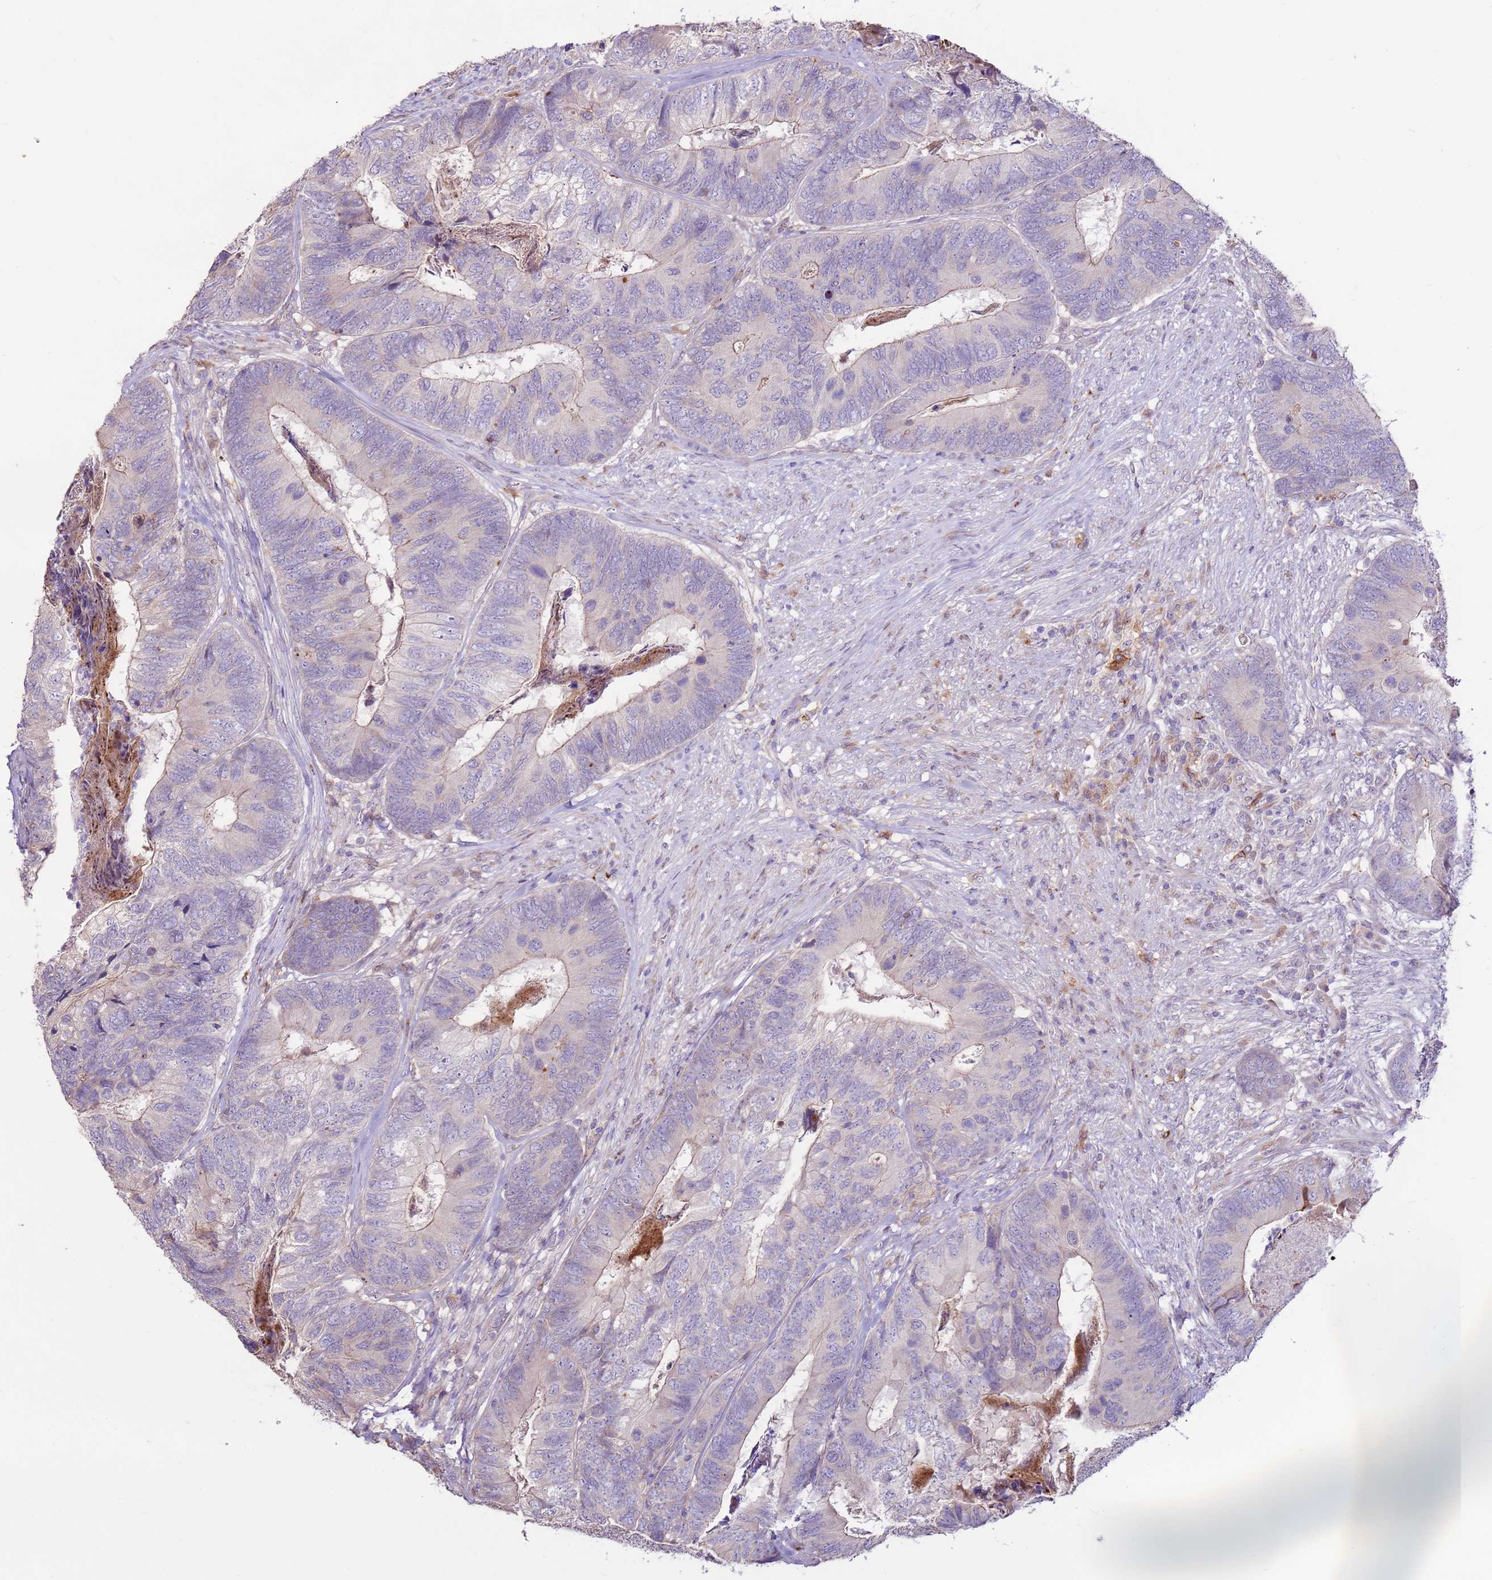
{"staining": {"intensity": "negative", "quantity": "none", "location": "none"}, "tissue": "colorectal cancer", "cell_type": "Tumor cells", "image_type": "cancer", "snomed": [{"axis": "morphology", "description": "Adenocarcinoma, NOS"}, {"axis": "topography", "description": "Colon"}], "caption": "An immunohistochemistry (IHC) histopathology image of colorectal cancer (adenocarcinoma) is shown. There is no staining in tumor cells of colorectal cancer (adenocarcinoma).", "gene": "LGI4", "patient": {"sex": "female", "age": 67}}